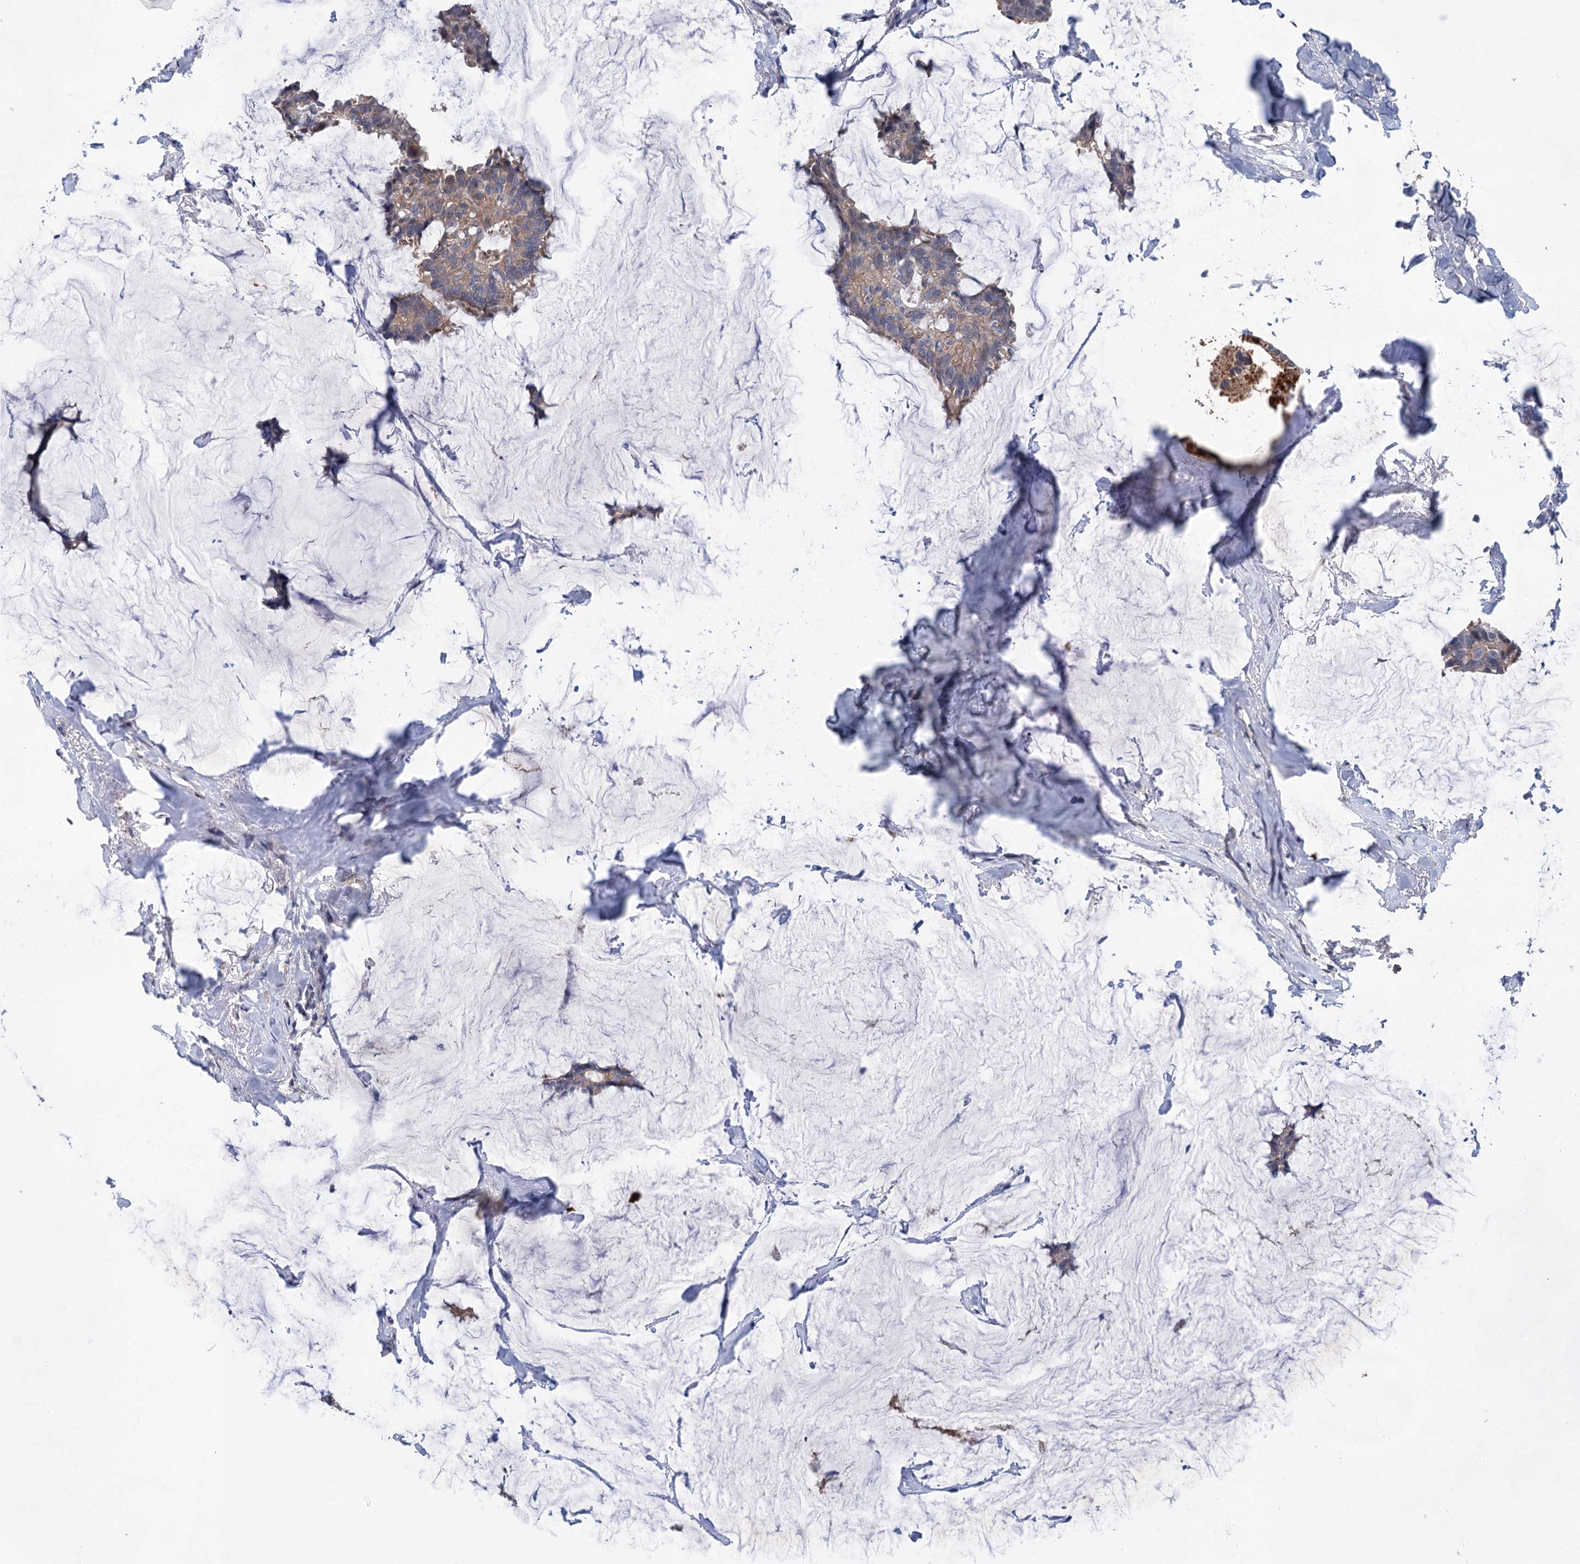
{"staining": {"intensity": "weak", "quantity": ">75%", "location": "cytoplasmic/membranous"}, "tissue": "breast cancer", "cell_type": "Tumor cells", "image_type": "cancer", "snomed": [{"axis": "morphology", "description": "Duct carcinoma"}, {"axis": "topography", "description": "Breast"}], "caption": "There is low levels of weak cytoplasmic/membranous positivity in tumor cells of breast cancer, as demonstrated by immunohistochemical staining (brown color).", "gene": "MORN3", "patient": {"sex": "female", "age": 93}}